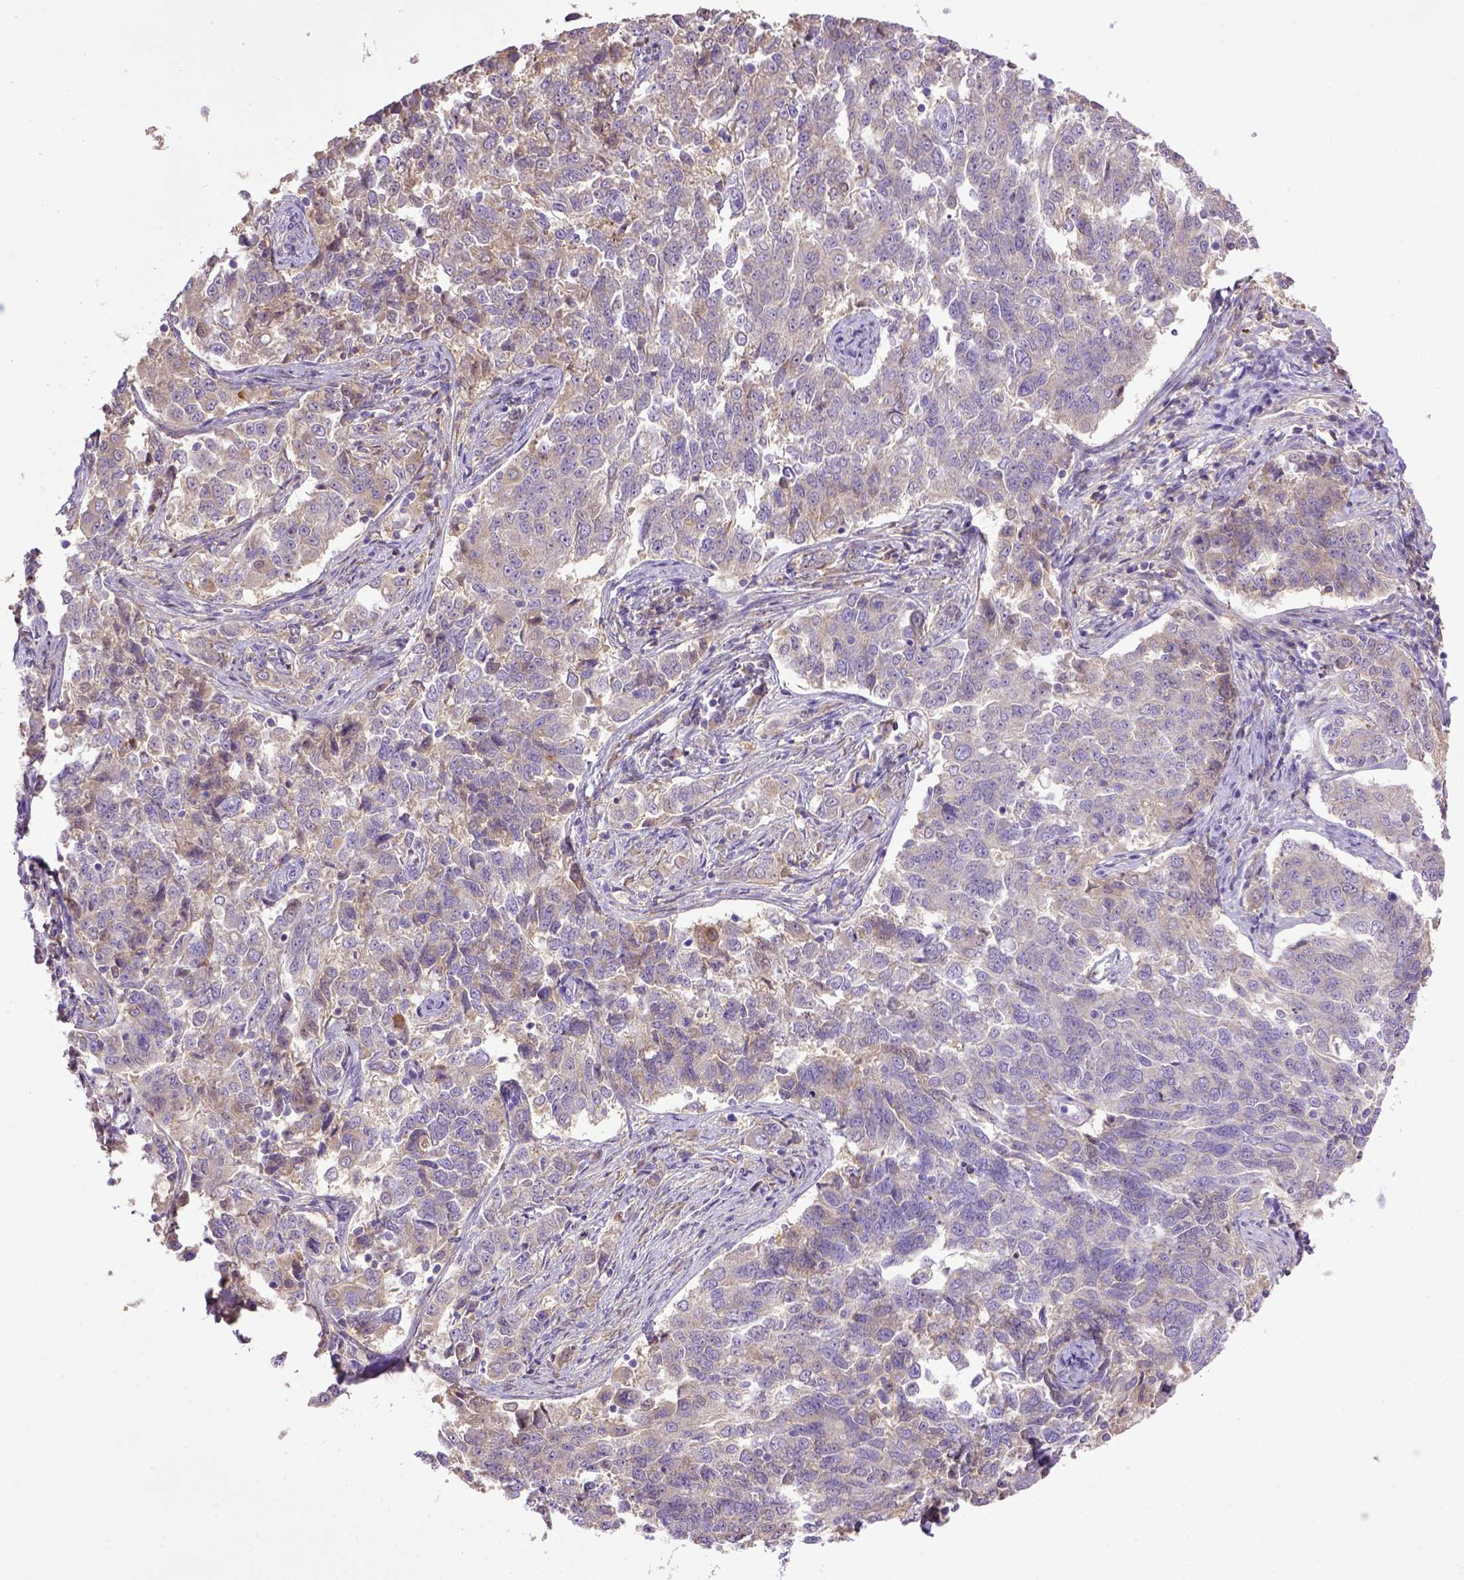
{"staining": {"intensity": "weak", "quantity": "25%-75%", "location": "cytoplasmic/membranous"}, "tissue": "endometrial cancer", "cell_type": "Tumor cells", "image_type": "cancer", "snomed": [{"axis": "morphology", "description": "Adenocarcinoma, NOS"}, {"axis": "topography", "description": "Endometrium"}], "caption": "This image shows endometrial adenocarcinoma stained with IHC to label a protein in brown. The cytoplasmic/membranous of tumor cells show weak positivity for the protein. Nuclei are counter-stained blue.", "gene": "DEPDC1B", "patient": {"sex": "female", "age": 43}}